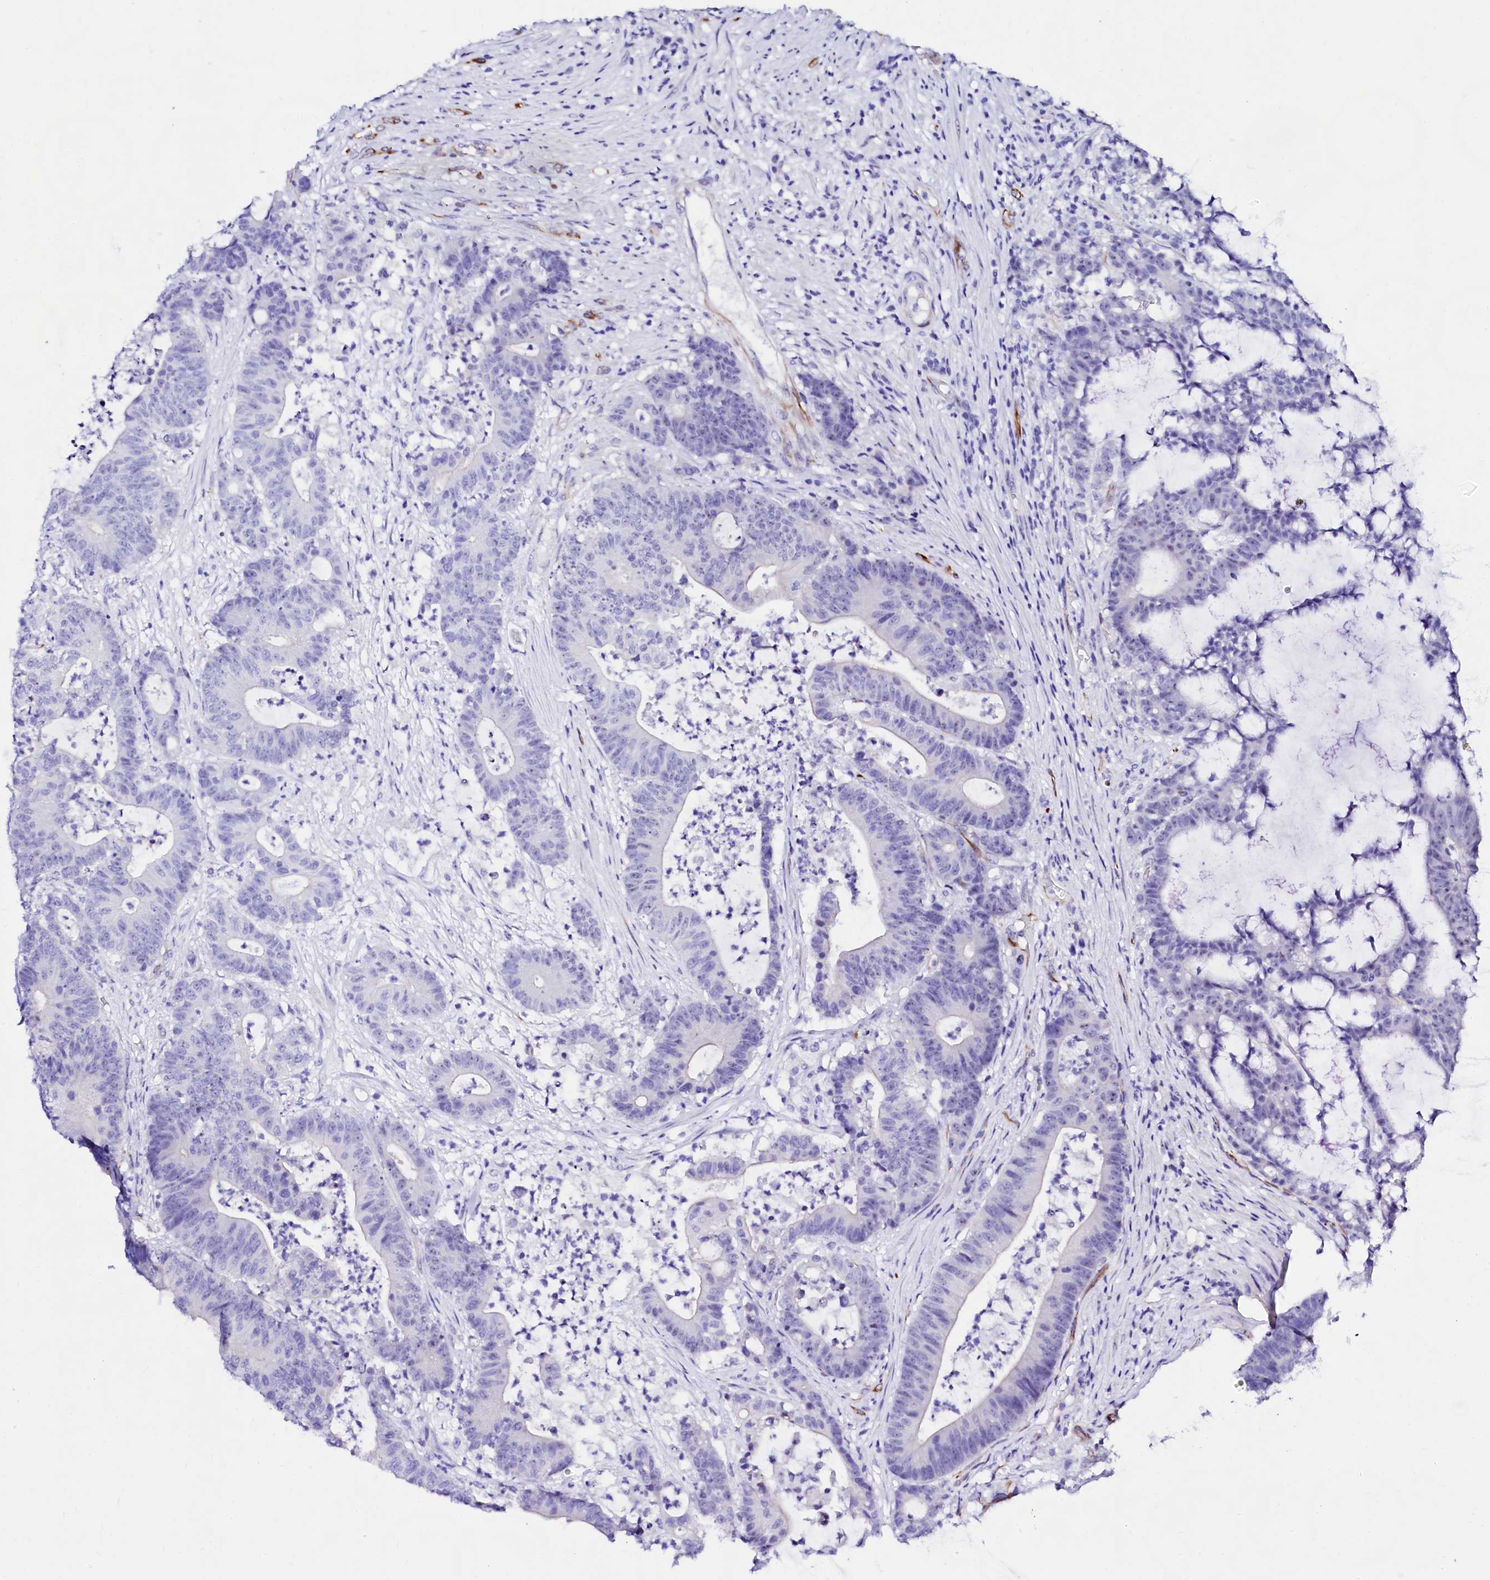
{"staining": {"intensity": "negative", "quantity": "none", "location": "none"}, "tissue": "colorectal cancer", "cell_type": "Tumor cells", "image_type": "cancer", "snomed": [{"axis": "morphology", "description": "Adenocarcinoma, NOS"}, {"axis": "topography", "description": "Colon"}], "caption": "Tumor cells show no significant protein positivity in colorectal adenocarcinoma. (Immunohistochemistry, brightfield microscopy, high magnification).", "gene": "SFR1", "patient": {"sex": "female", "age": 84}}